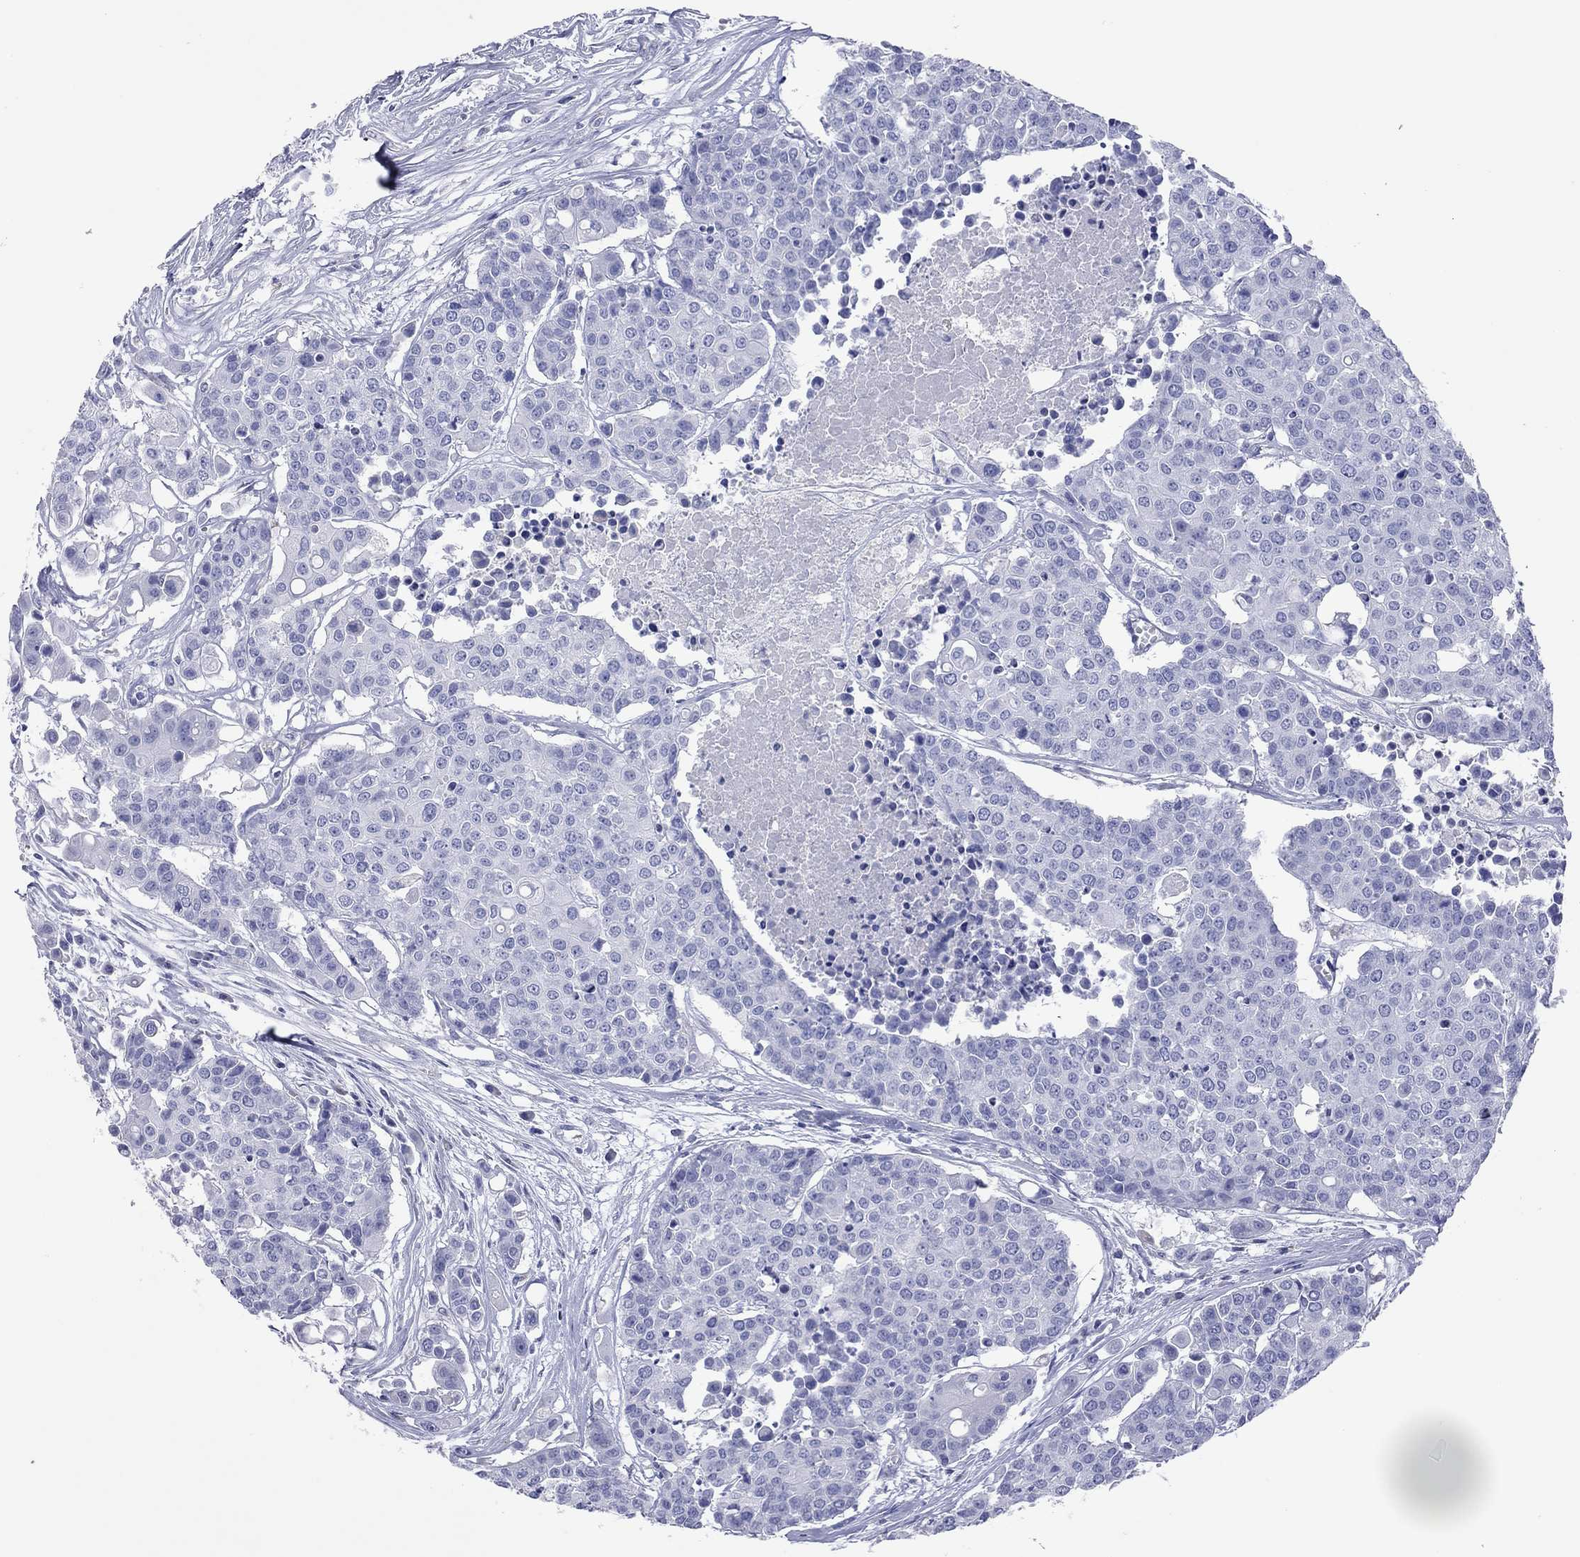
{"staining": {"intensity": "negative", "quantity": "none", "location": "none"}, "tissue": "carcinoid", "cell_type": "Tumor cells", "image_type": "cancer", "snomed": [{"axis": "morphology", "description": "Carcinoid, malignant, NOS"}, {"axis": "topography", "description": "Colon"}], "caption": "Immunohistochemistry image of neoplastic tissue: carcinoid stained with DAB shows no significant protein positivity in tumor cells.", "gene": "VSIG10", "patient": {"sex": "male", "age": 81}}